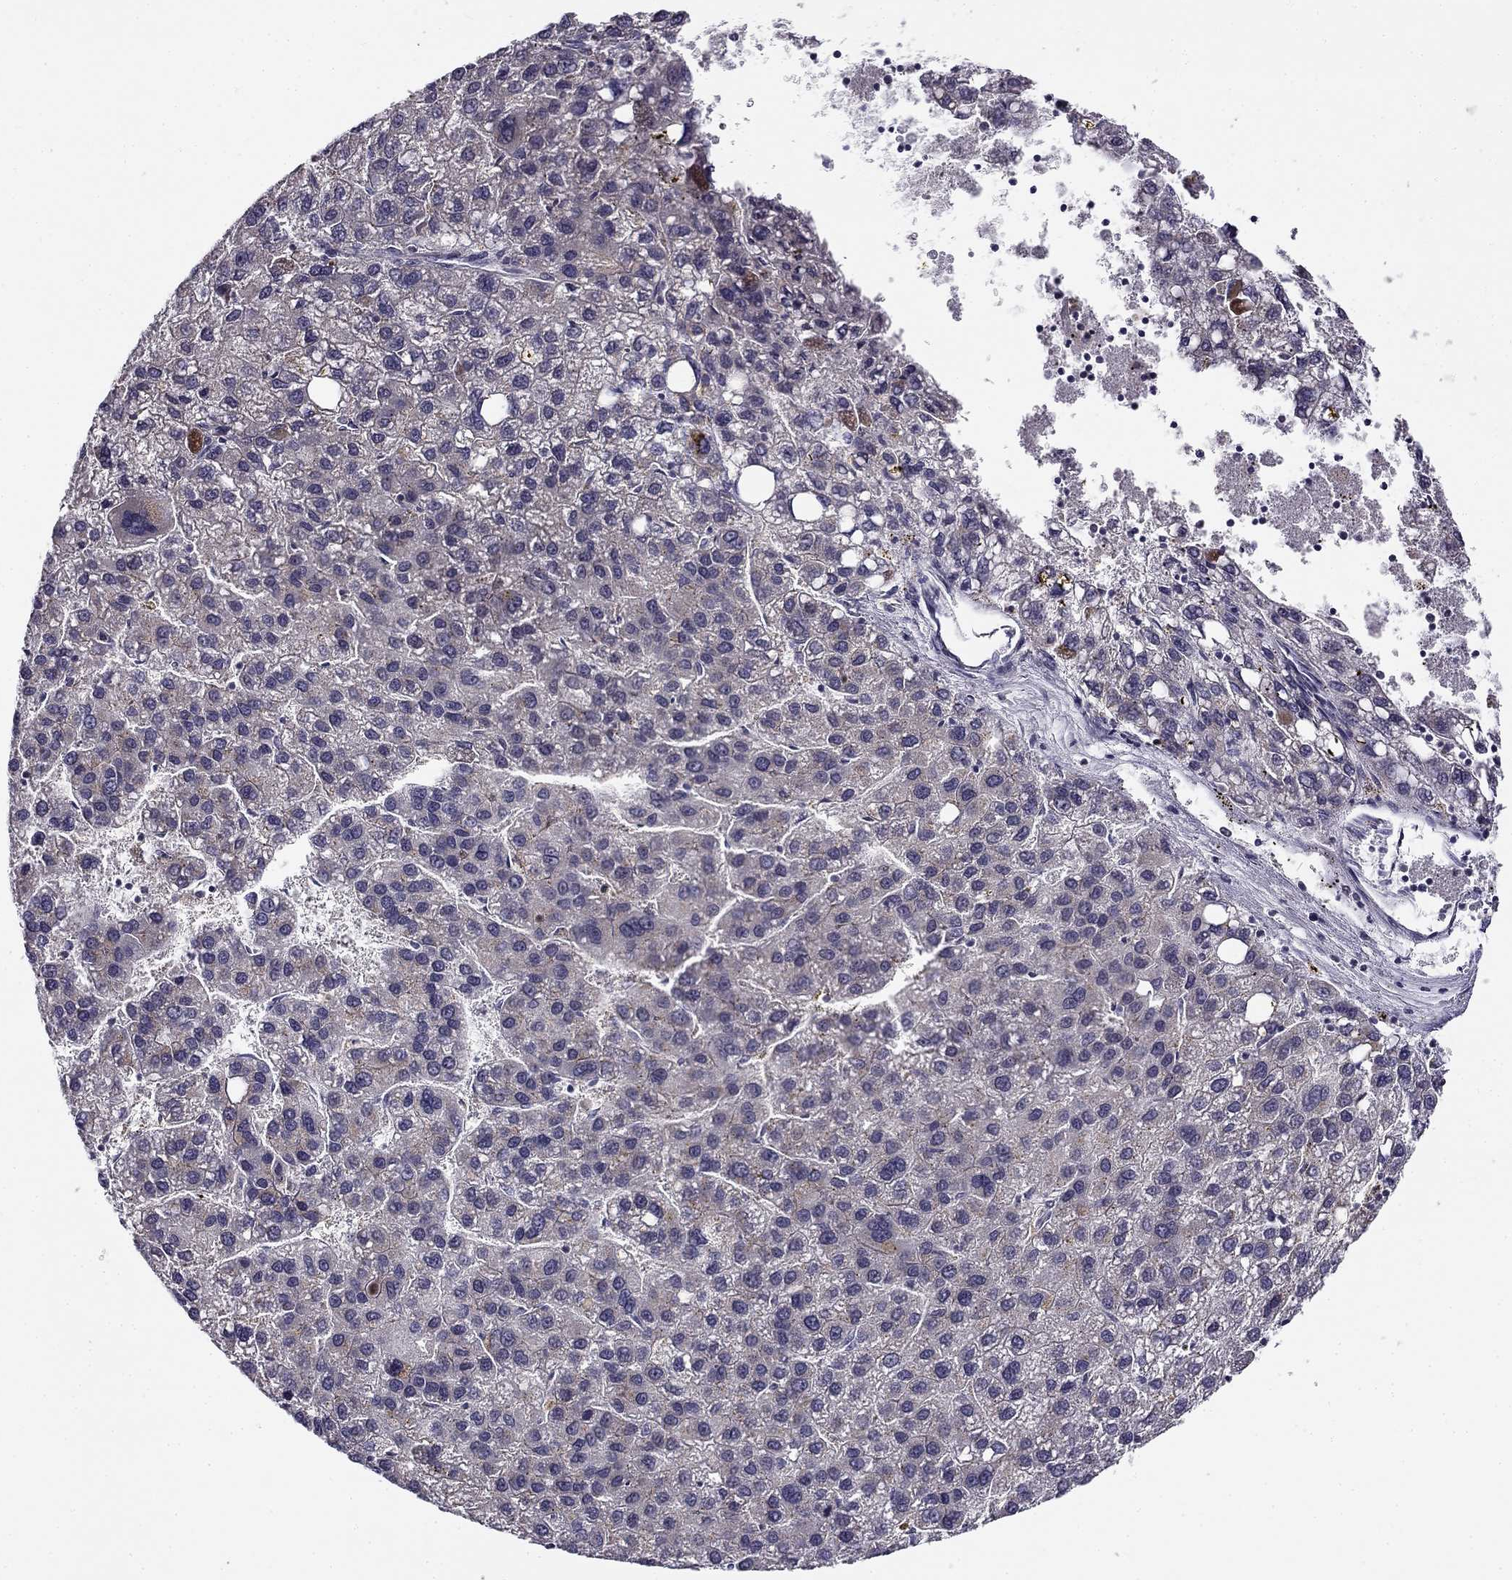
{"staining": {"intensity": "negative", "quantity": "none", "location": "none"}, "tissue": "liver cancer", "cell_type": "Tumor cells", "image_type": "cancer", "snomed": [{"axis": "morphology", "description": "Carcinoma, Hepatocellular, NOS"}, {"axis": "topography", "description": "Liver"}], "caption": "The immunohistochemistry (IHC) histopathology image has no significant staining in tumor cells of liver cancer (hepatocellular carcinoma) tissue.", "gene": "CNR1", "patient": {"sex": "female", "age": 82}}